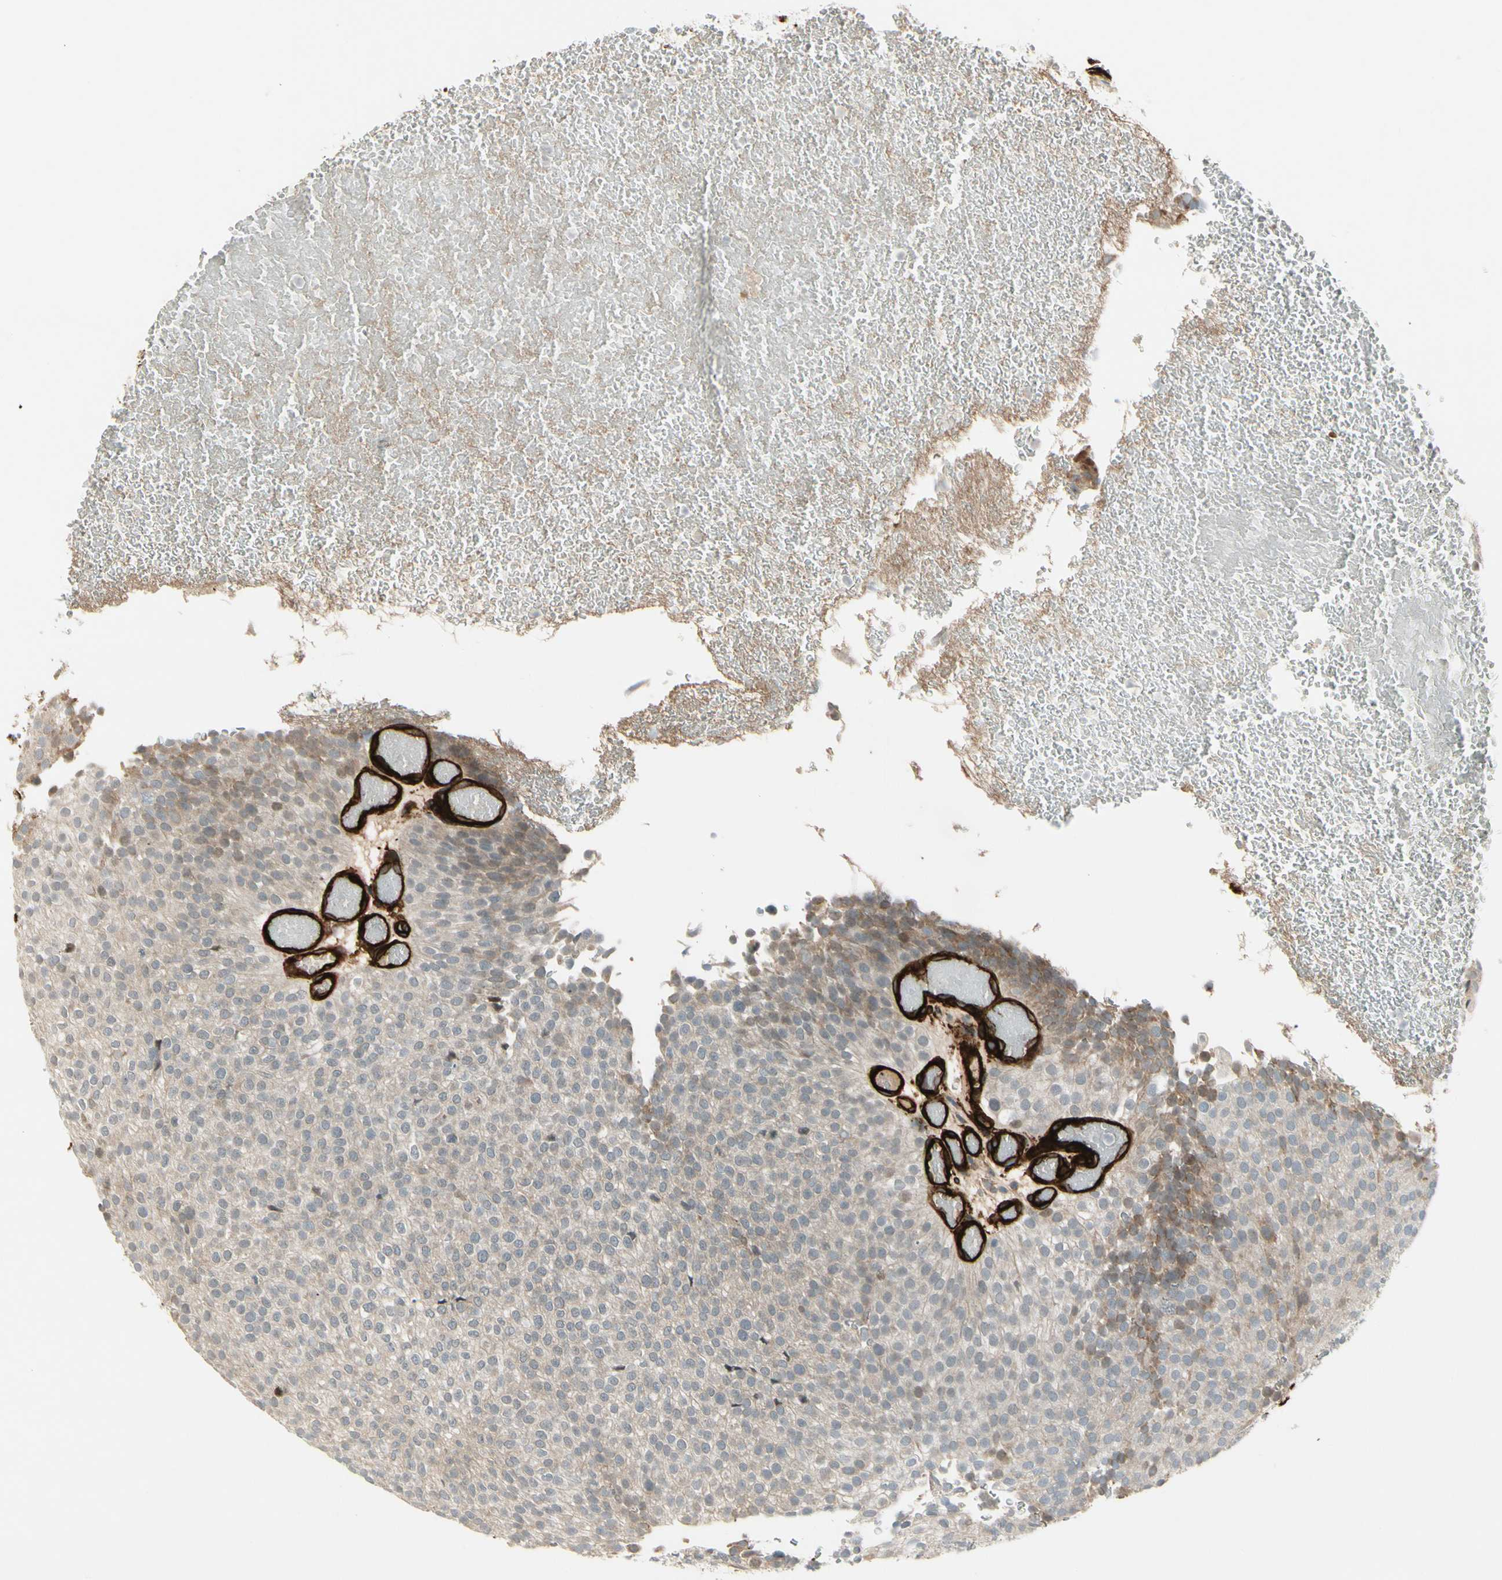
{"staining": {"intensity": "negative", "quantity": "none", "location": "none"}, "tissue": "urothelial cancer", "cell_type": "Tumor cells", "image_type": "cancer", "snomed": [{"axis": "morphology", "description": "Urothelial carcinoma, Low grade"}, {"axis": "topography", "description": "Urinary bladder"}], "caption": "A high-resolution micrograph shows IHC staining of urothelial cancer, which displays no significant staining in tumor cells.", "gene": "MCAM", "patient": {"sex": "male", "age": 78}}